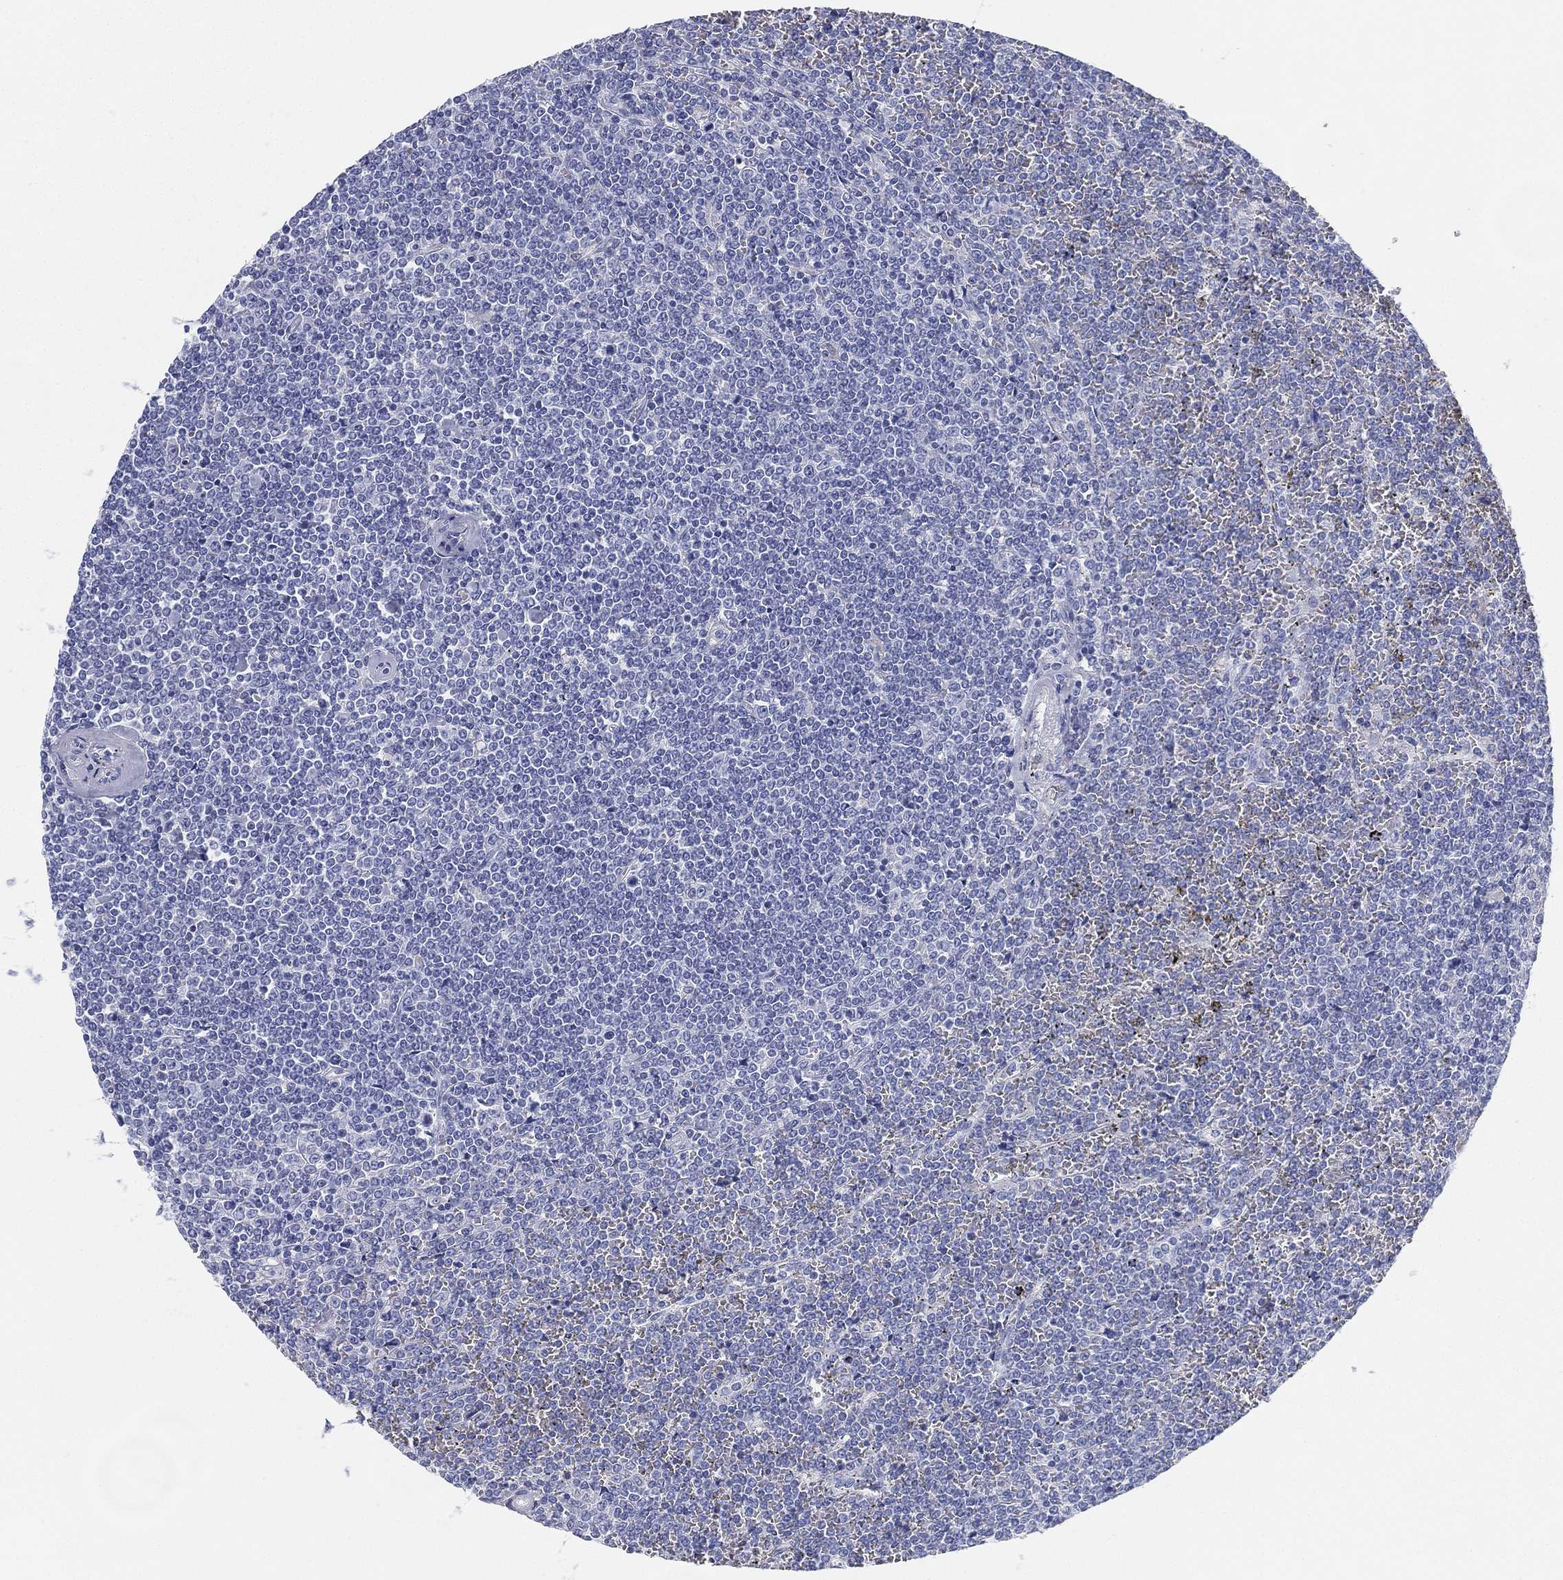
{"staining": {"intensity": "negative", "quantity": "none", "location": "none"}, "tissue": "lymphoma", "cell_type": "Tumor cells", "image_type": "cancer", "snomed": [{"axis": "morphology", "description": "Malignant lymphoma, non-Hodgkin's type, Low grade"}, {"axis": "topography", "description": "Spleen"}], "caption": "A high-resolution histopathology image shows immunohistochemistry (IHC) staining of low-grade malignant lymphoma, non-Hodgkin's type, which reveals no significant positivity in tumor cells. Nuclei are stained in blue.", "gene": "GPR61", "patient": {"sex": "female", "age": 19}}